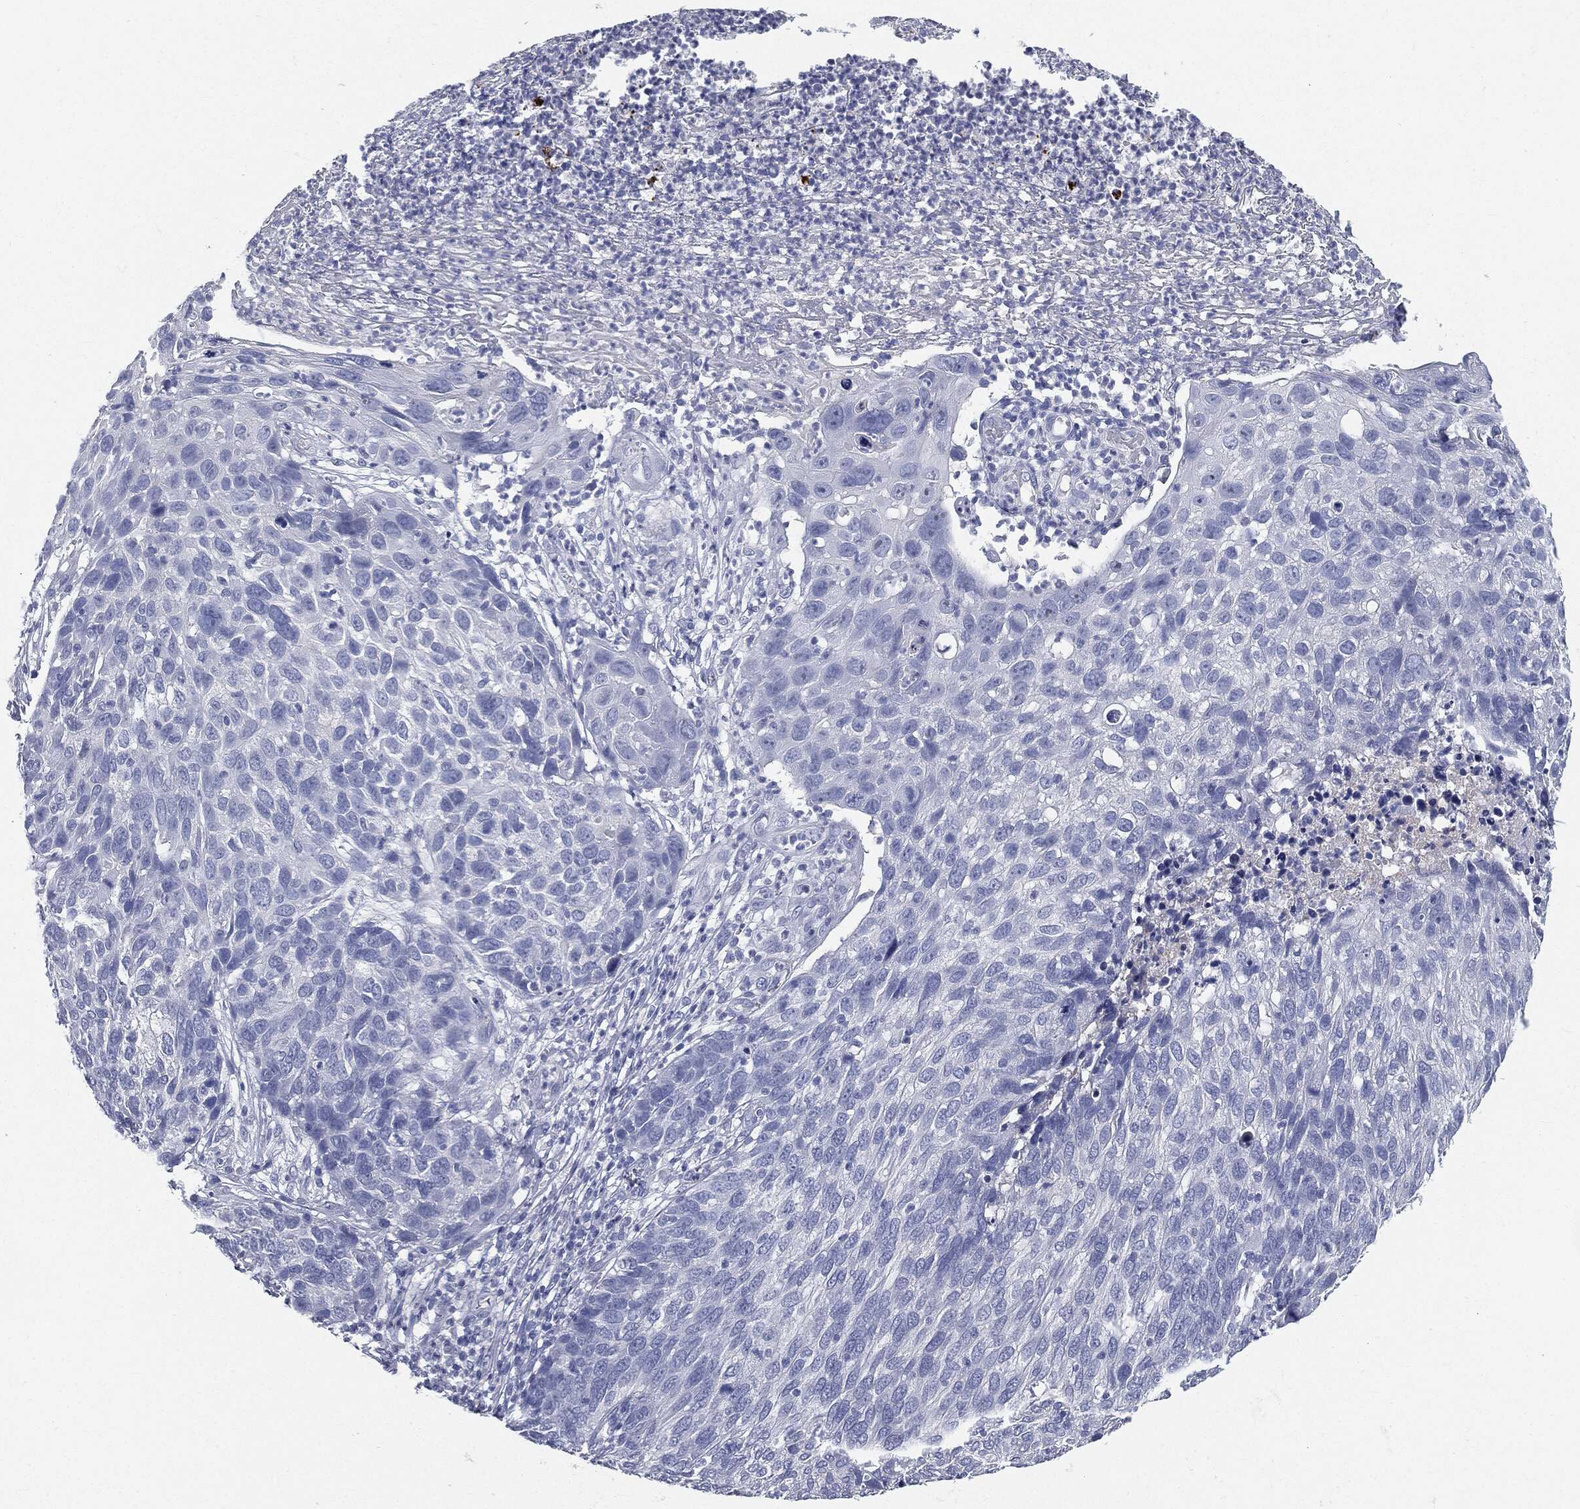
{"staining": {"intensity": "negative", "quantity": "none", "location": "none"}, "tissue": "skin cancer", "cell_type": "Tumor cells", "image_type": "cancer", "snomed": [{"axis": "morphology", "description": "Squamous cell carcinoma, NOS"}, {"axis": "topography", "description": "Skin"}], "caption": "This is a image of immunohistochemistry staining of skin cancer (squamous cell carcinoma), which shows no staining in tumor cells.", "gene": "CUZD1", "patient": {"sex": "male", "age": 92}}